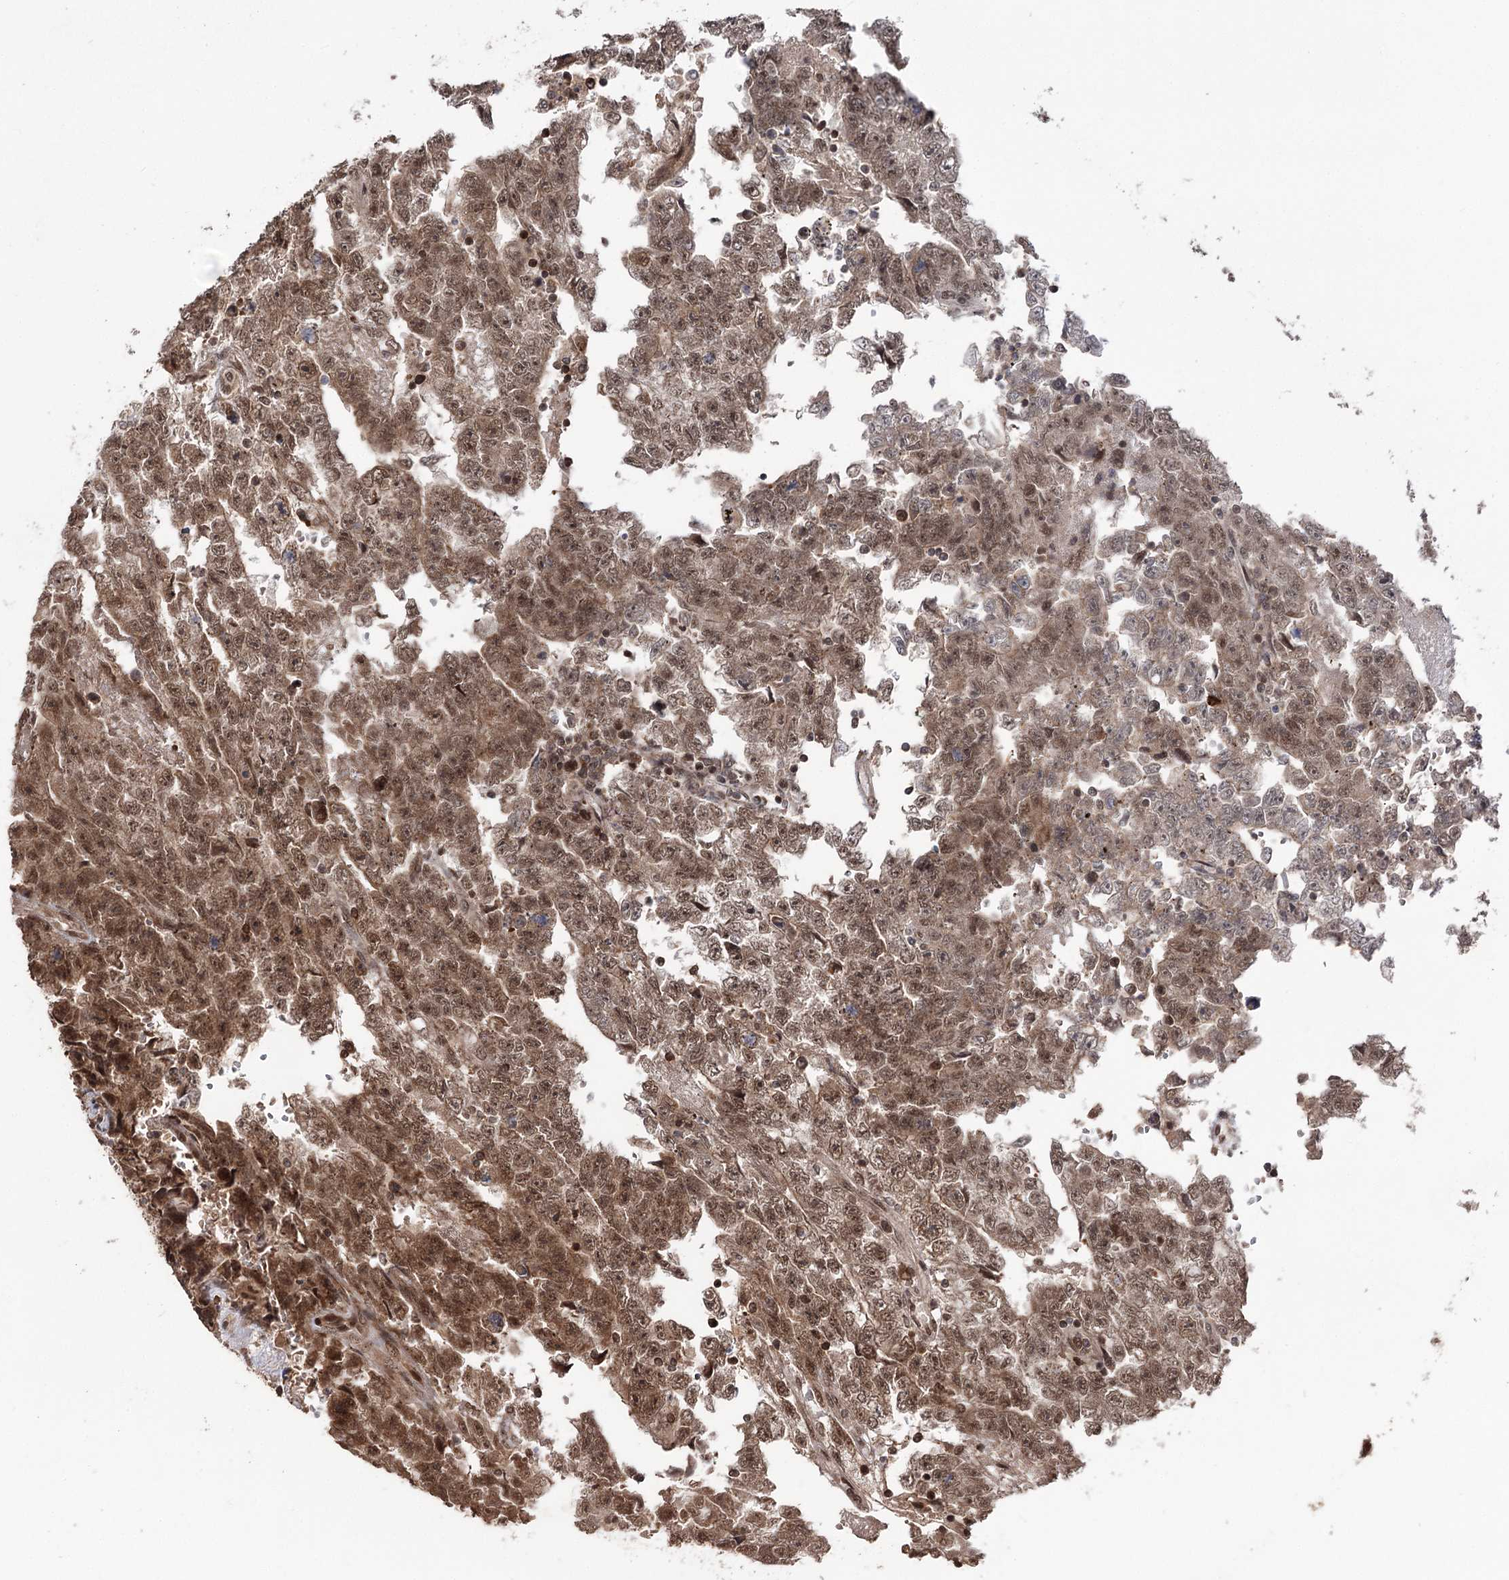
{"staining": {"intensity": "moderate", "quantity": "25%-75%", "location": "cytoplasmic/membranous,nuclear"}, "tissue": "testis cancer", "cell_type": "Tumor cells", "image_type": "cancer", "snomed": [{"axis": "morphology", "description": "Carcinoma, Embryonal, NOS"}, {"axis": "topography", "description": "Testis"}], "caption": "Protein staining of embryonal carcinoma (testis) tissue demonstrates moderate cytoplasmic/membranous and nuclear staining in approximately 25%-75% of tumor cells.", "gene": "FAM53B", "patient": {"sex": "male", "age": 25}}